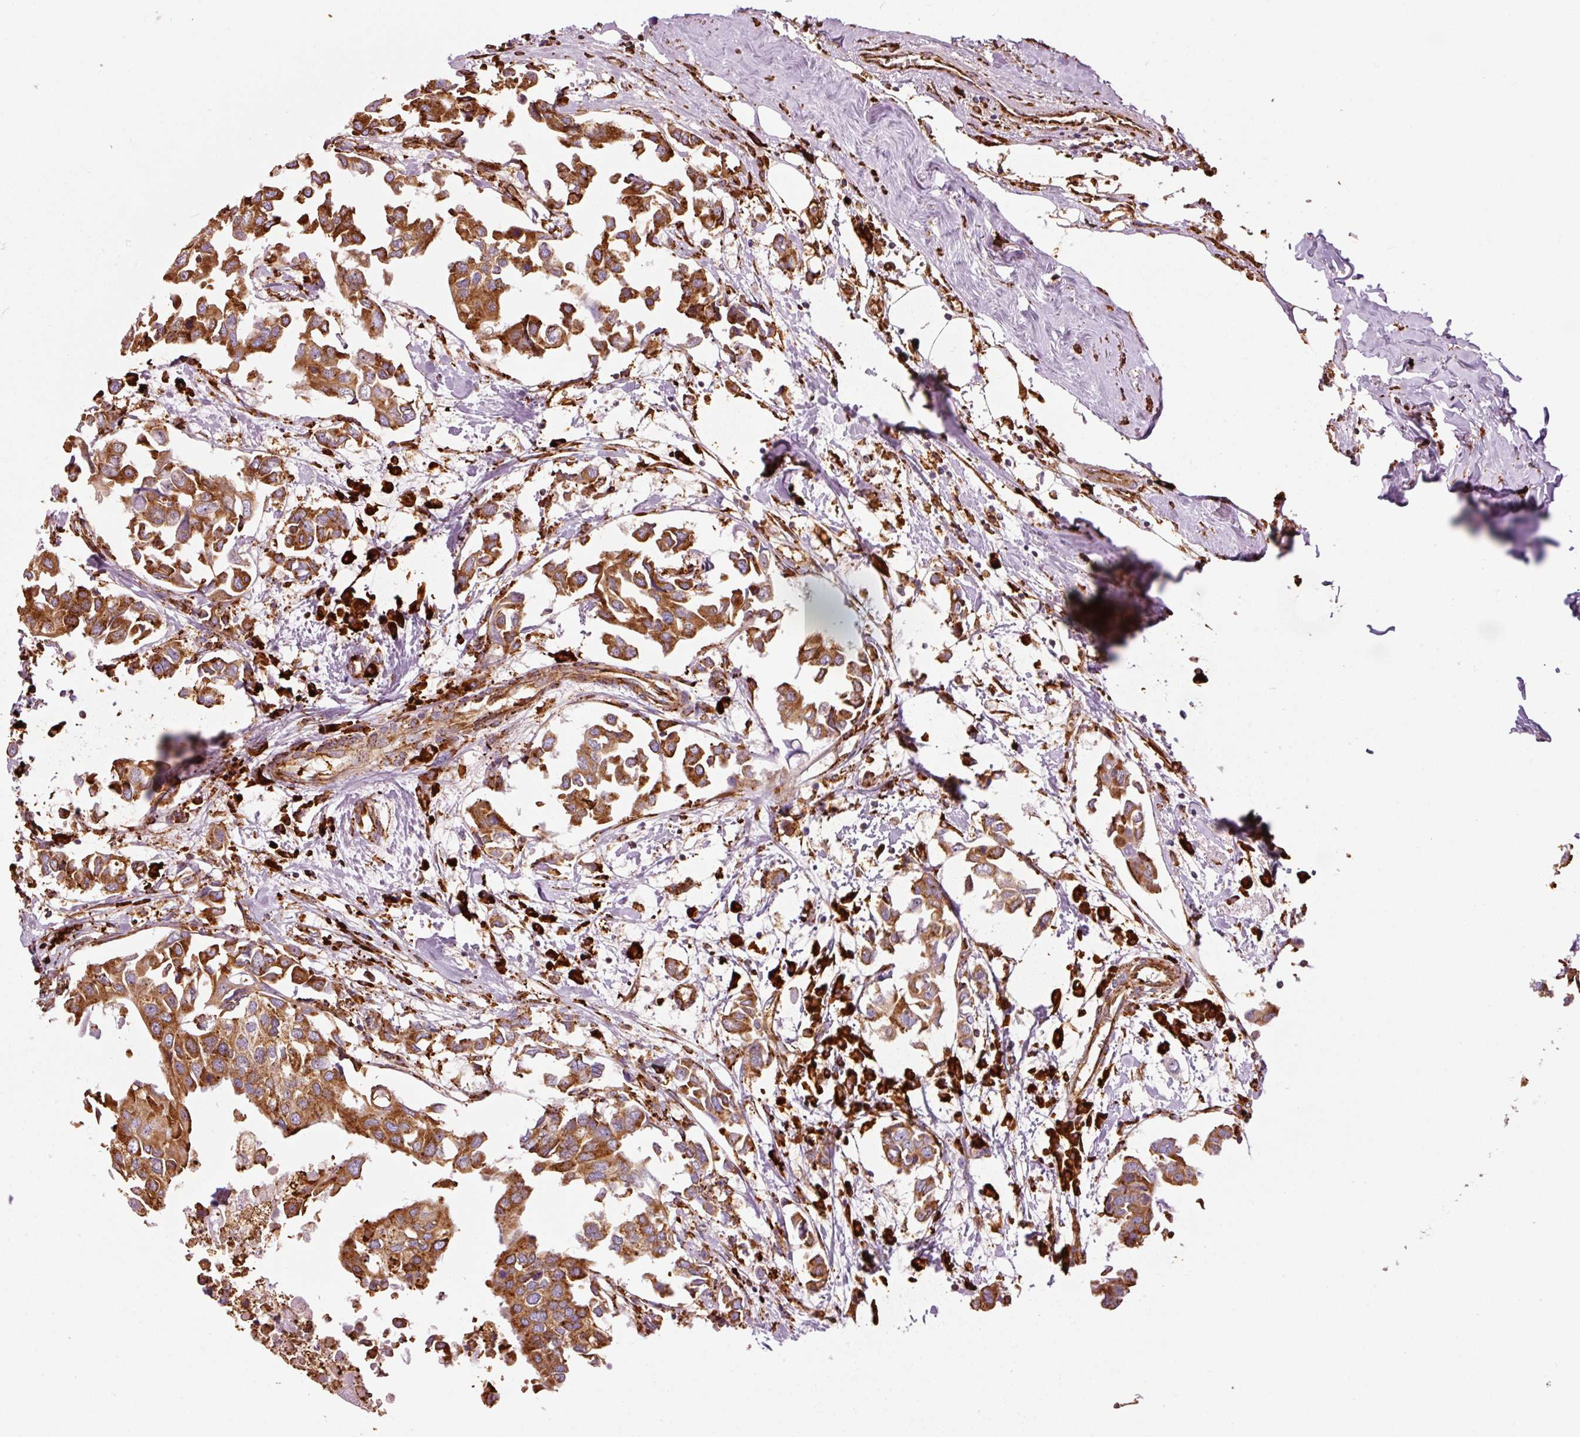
{"staining": {"intensity": "strong", "quantity": ">75%", "location": "cytoplasmic/membranous"}, "tissue": "breast cancer", "cell_type": "Tumor cells", "image_type": "cancer", "snomed": [{"axis": "morphology", "description": "Duct carcinoma"}, {"axis": "topography", "description": "Breast"}], "caption": "A histopathology image showing strong cytoplasmic/membranous positivity in about >75% of tumor cells in breast cancer (infiltrating ductal carcinoma), as visualized by brown immunohistochemical staining.", "gene": "KLC1", "patient": {"sex": "female", "age": 83}}